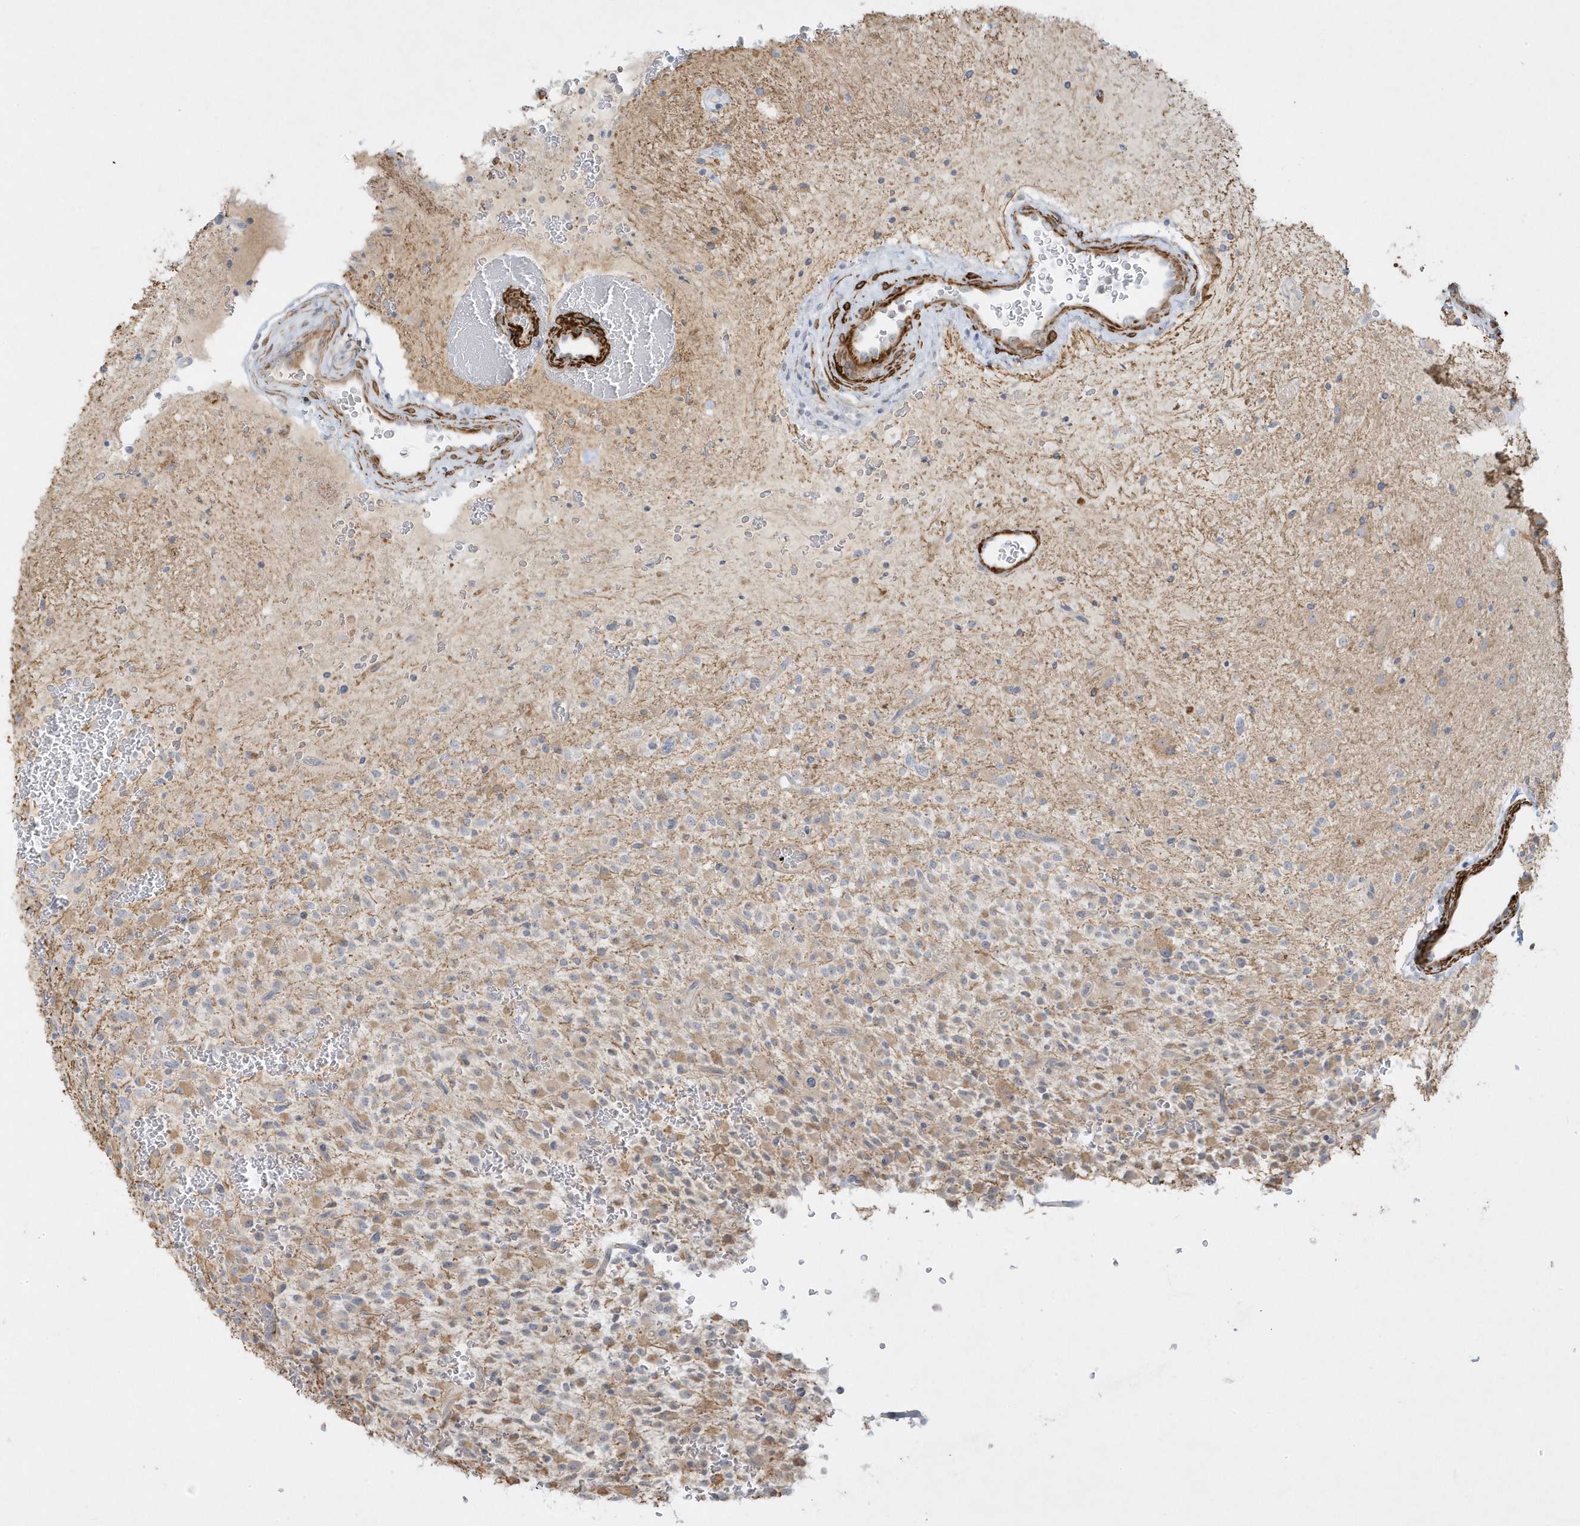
{"staining": {"intensity": "weak", "quantity": "25%-75%", "location": "cytoplasmic/membranous"}, "tissue": "glioma", "cell_type": "Tumor cells", "image_type": "cancer", "snomed": [{"axis": "morphology", "description": "Glioma, malignant, High grade"}, {"axis": "topography", "description": "Brain"}], "caption": "IHC photomicrograph of malignant glioma (high-grade) stained for a protein (brown), which displays low levels of weak cytoplasmic/membranous positivity in about 25%-75% of tumor cells.", "gene": "THADA", "patient": {"sex": "male", "age": 34}}